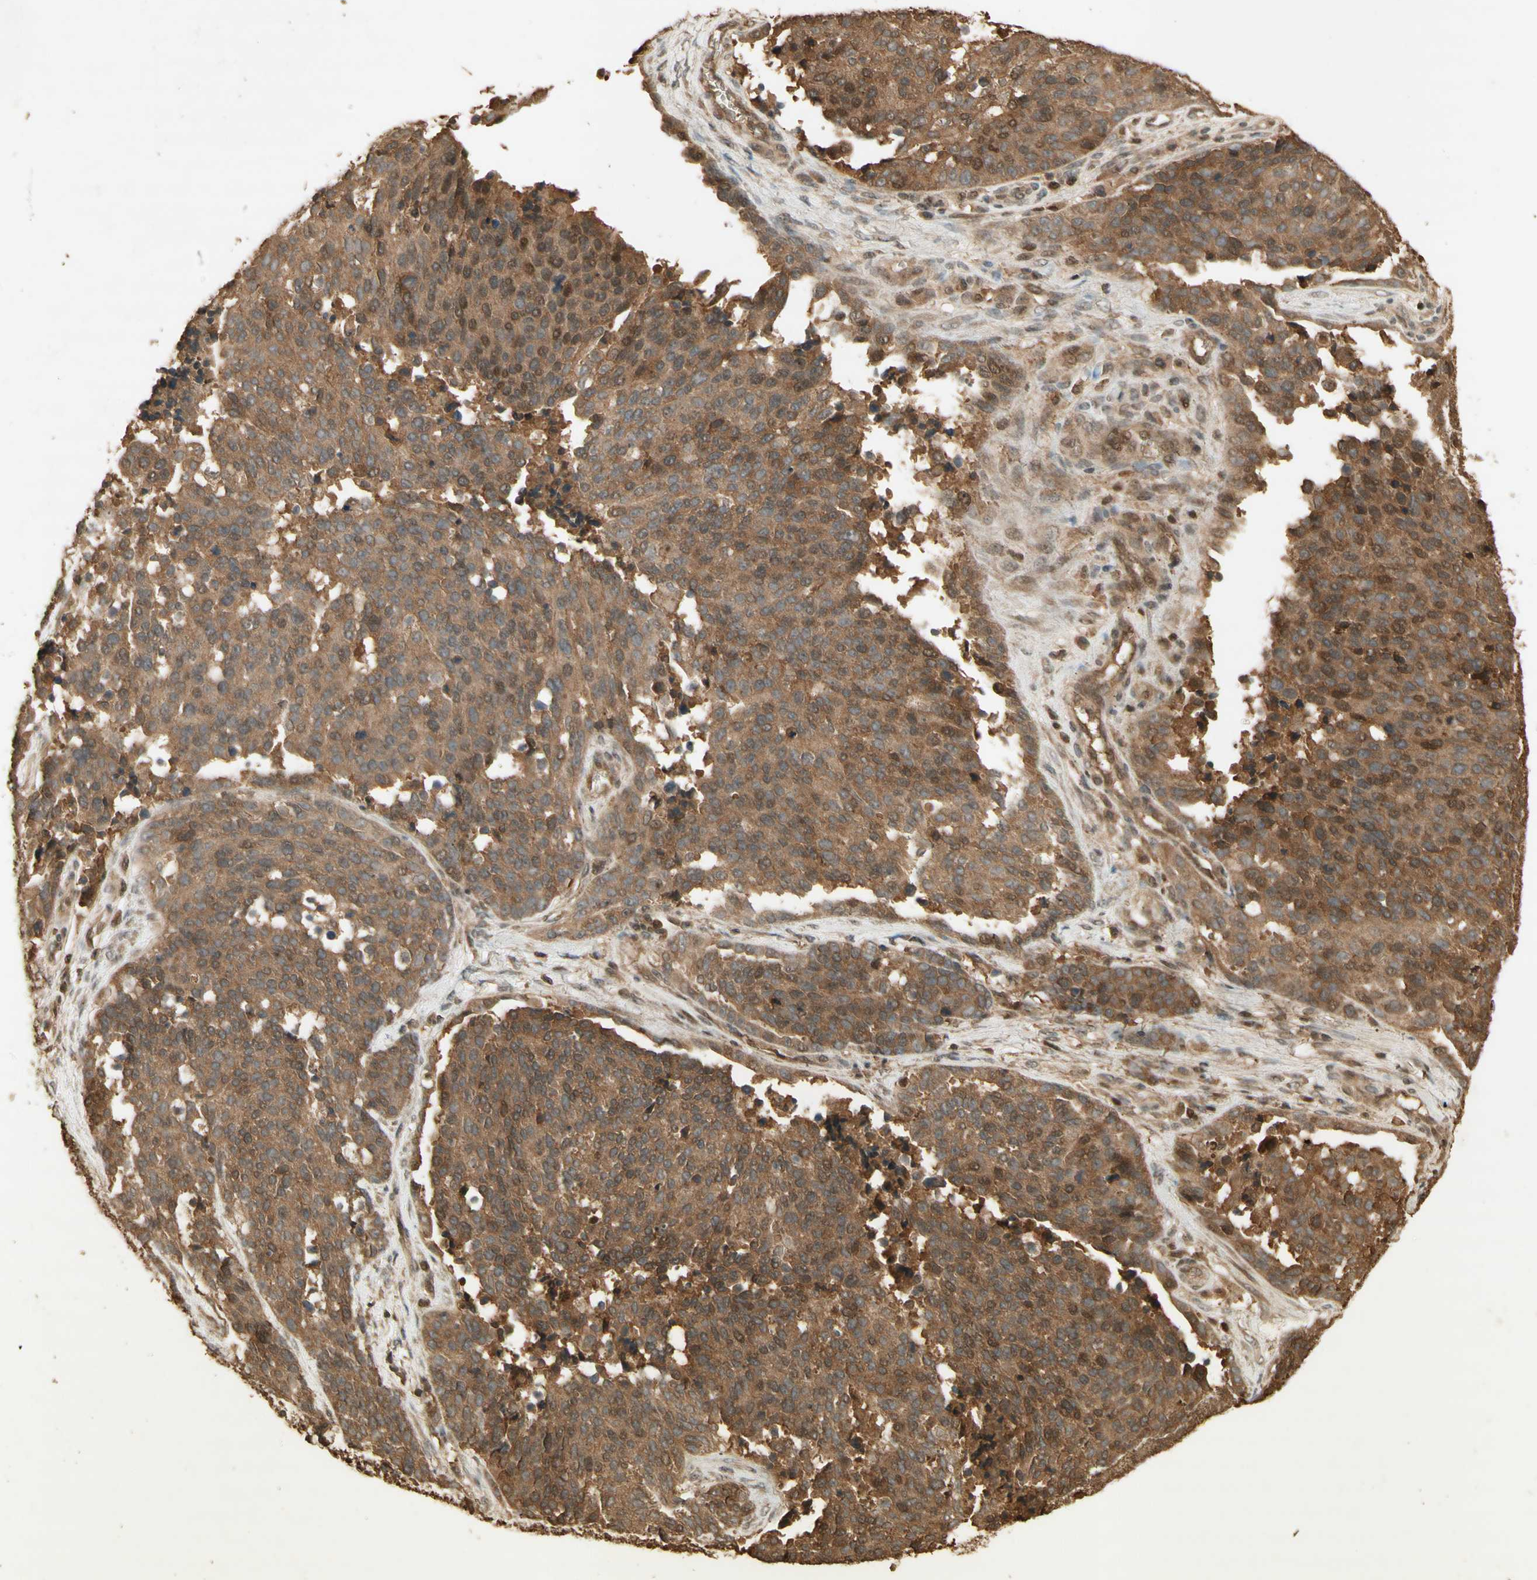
{"staining": {"intensity": "moderate", "quantity": ">75%", "location": "cytoplasmic/membranous"}, "tissue": "ovarian cancer", "cell_type": "Tumor cells", "image_type": "cancer", "snomed": [{"axis": "morphology", "description": "Cystadenocarcinoma, serous, NOS"}, {"axis": "topography", "description": "Ovary"}], "caption": "Immunohistochemical staining of human ovarian cancer demonstrates medium levels of moderate cytoplasmic/membranous protein expression in approximately >75% of tumor cells. Using DAB (brown) and hematoxylin (blue) stains, captured at high magnification using brightfield microscopy.", "gene": "SMAD9", "patient": {"sex": "female", "age": 44}}